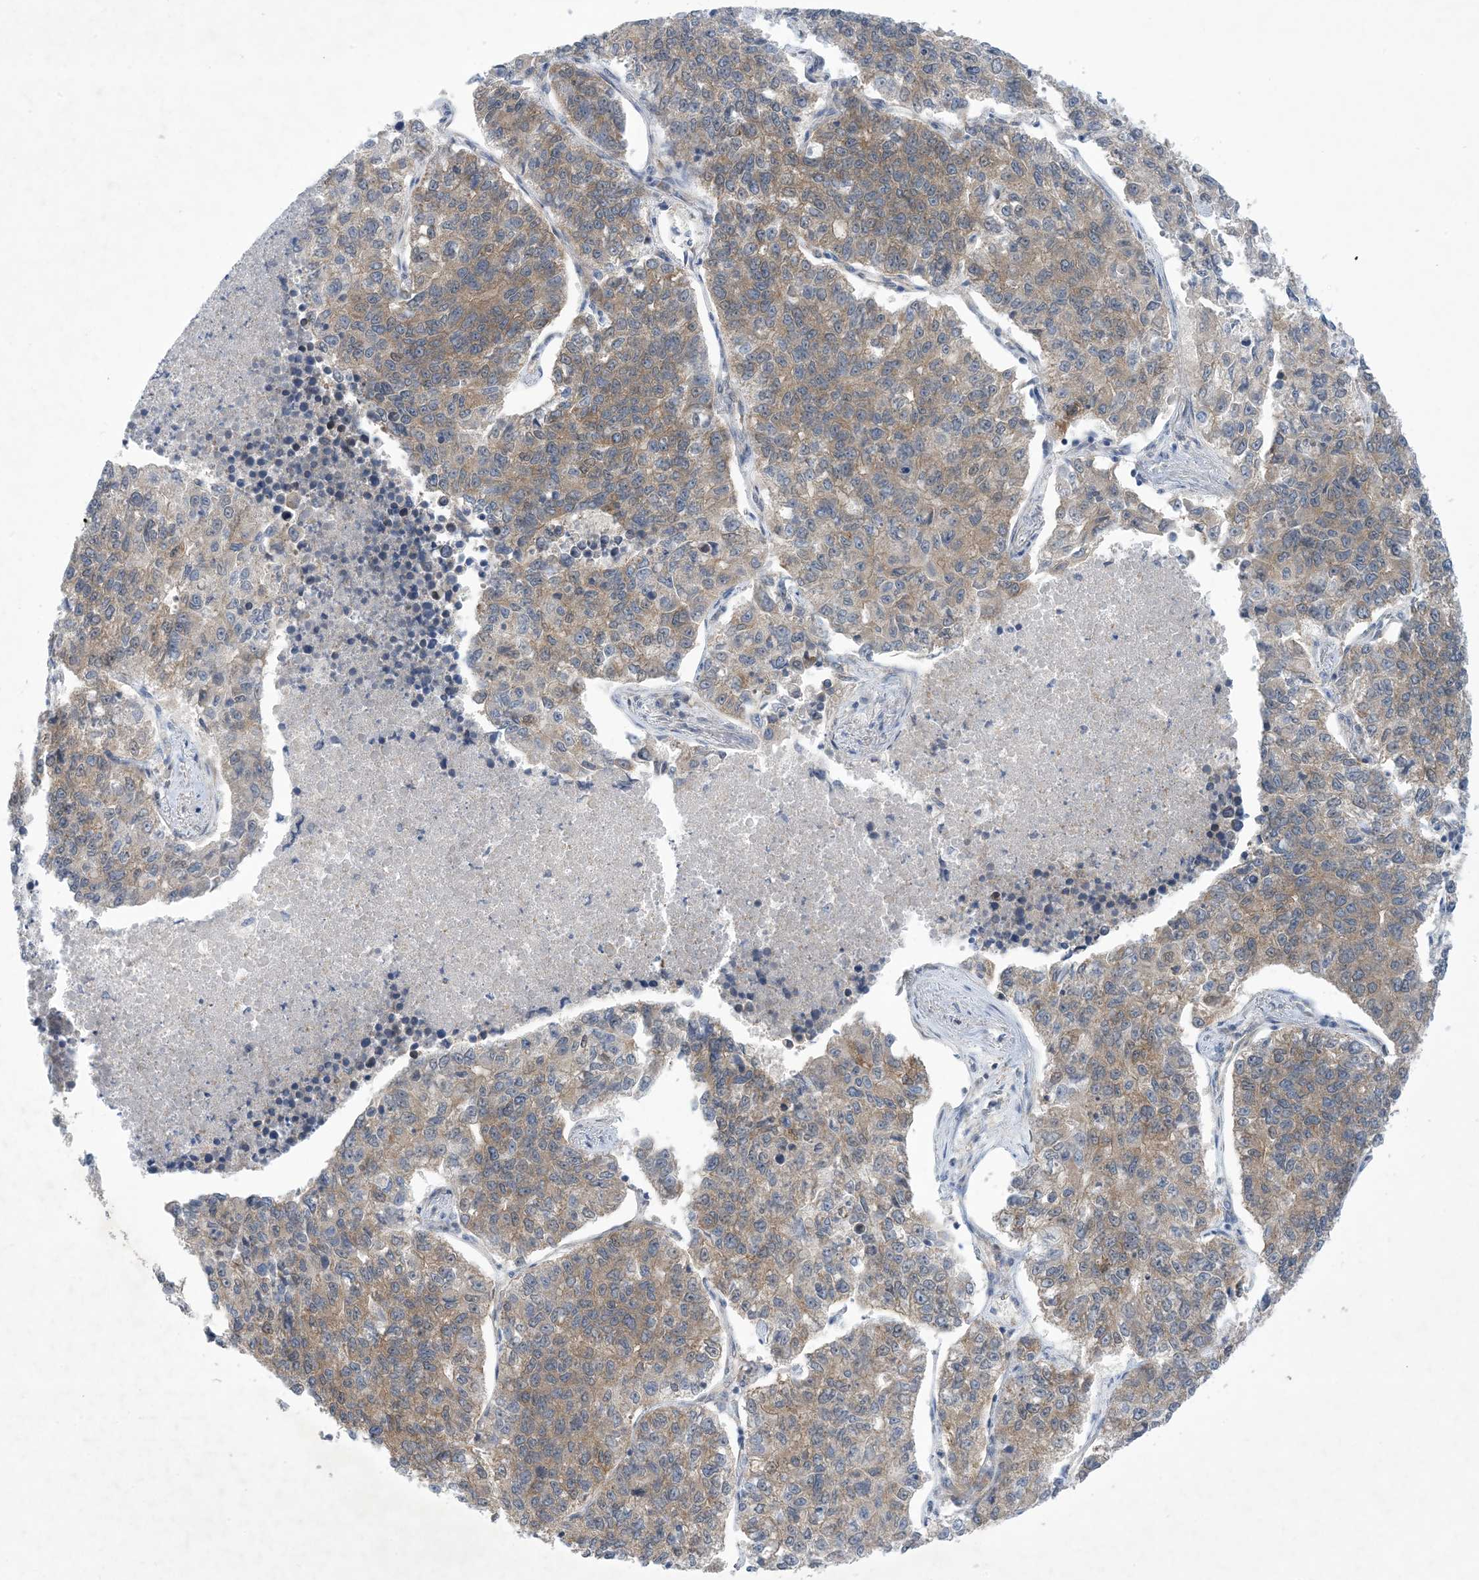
{"staining": {"intensity": "moderate", "quantity": ">75%", "location": "cytoplasmic/membranous"}, "tissue": "lung cancer", "cell_type": "Tumor cells", "image_type": "cancer", "snomed": [{"axis": "morphology", "description": "Adenocarcinoma, NOS"}, {"axis": "topography", "description": "Lung"}], "caption": "Lung adenocarcinoma stained for a protein (brown) shows moderate cytoplasmic/membranous positive positivity in approximately >75% of tumor cells.", "gene": "EHBP1", "patient": {"sex": "male", "age": 49}}